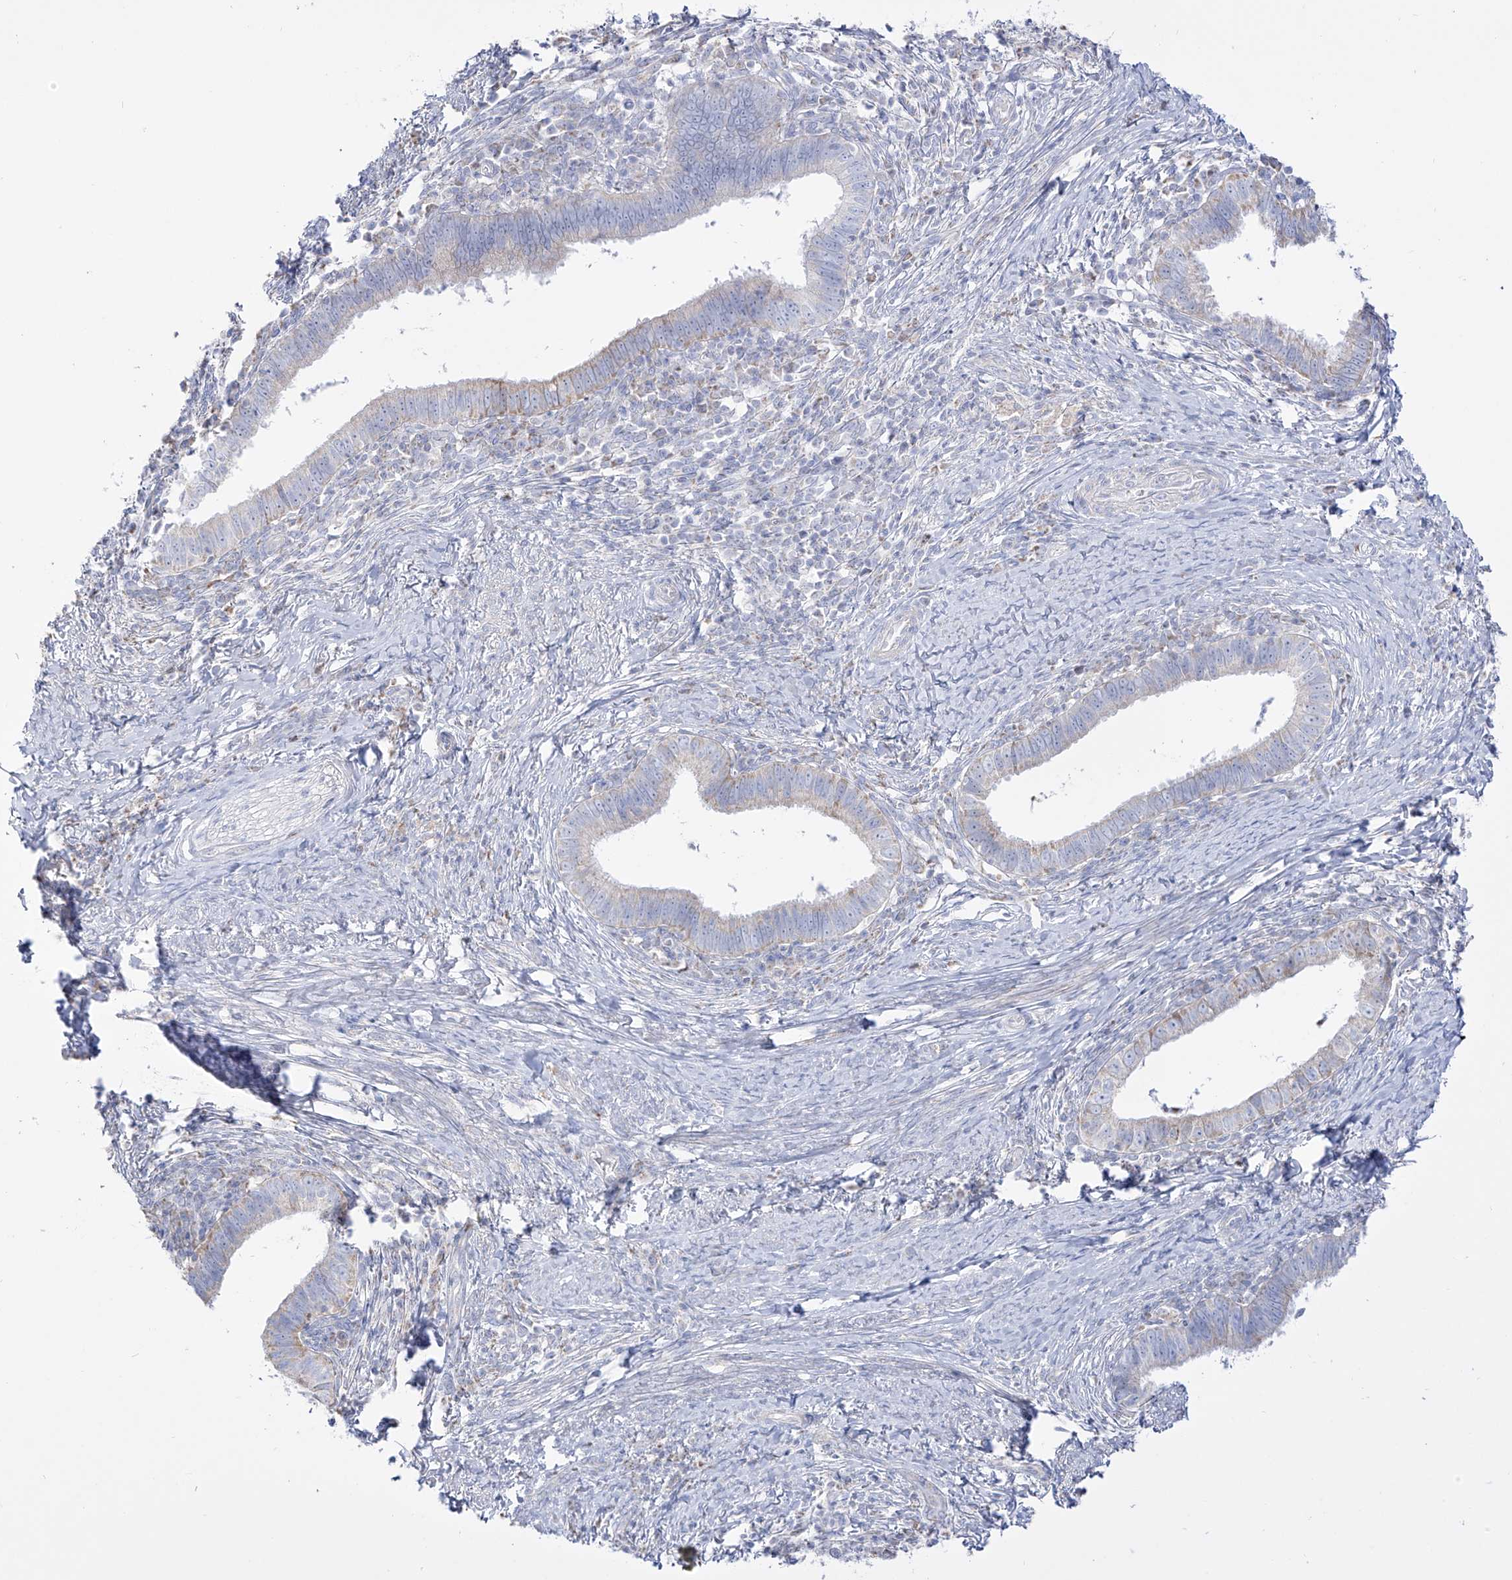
{"staining": {"intensity": "weak", "quantity": "<25%", "location": "cytoplasmic/membranous"}, "tissue": "cervical cancer", "cell_type": "Tumor cells", "image_type": "cancer", "snomed": [{"axis": "morphology", "description": "Adenocarcinoma, NOS"}, {"axis": "topography", "description": "Cervix"}], "caption": "DAB immunohistochemical staining of cervical adenocarcinoma demonstrates no significant expression in tumor cells.", "gene": "RCHY1", "patient": {"sex": "female", "age": 36}}